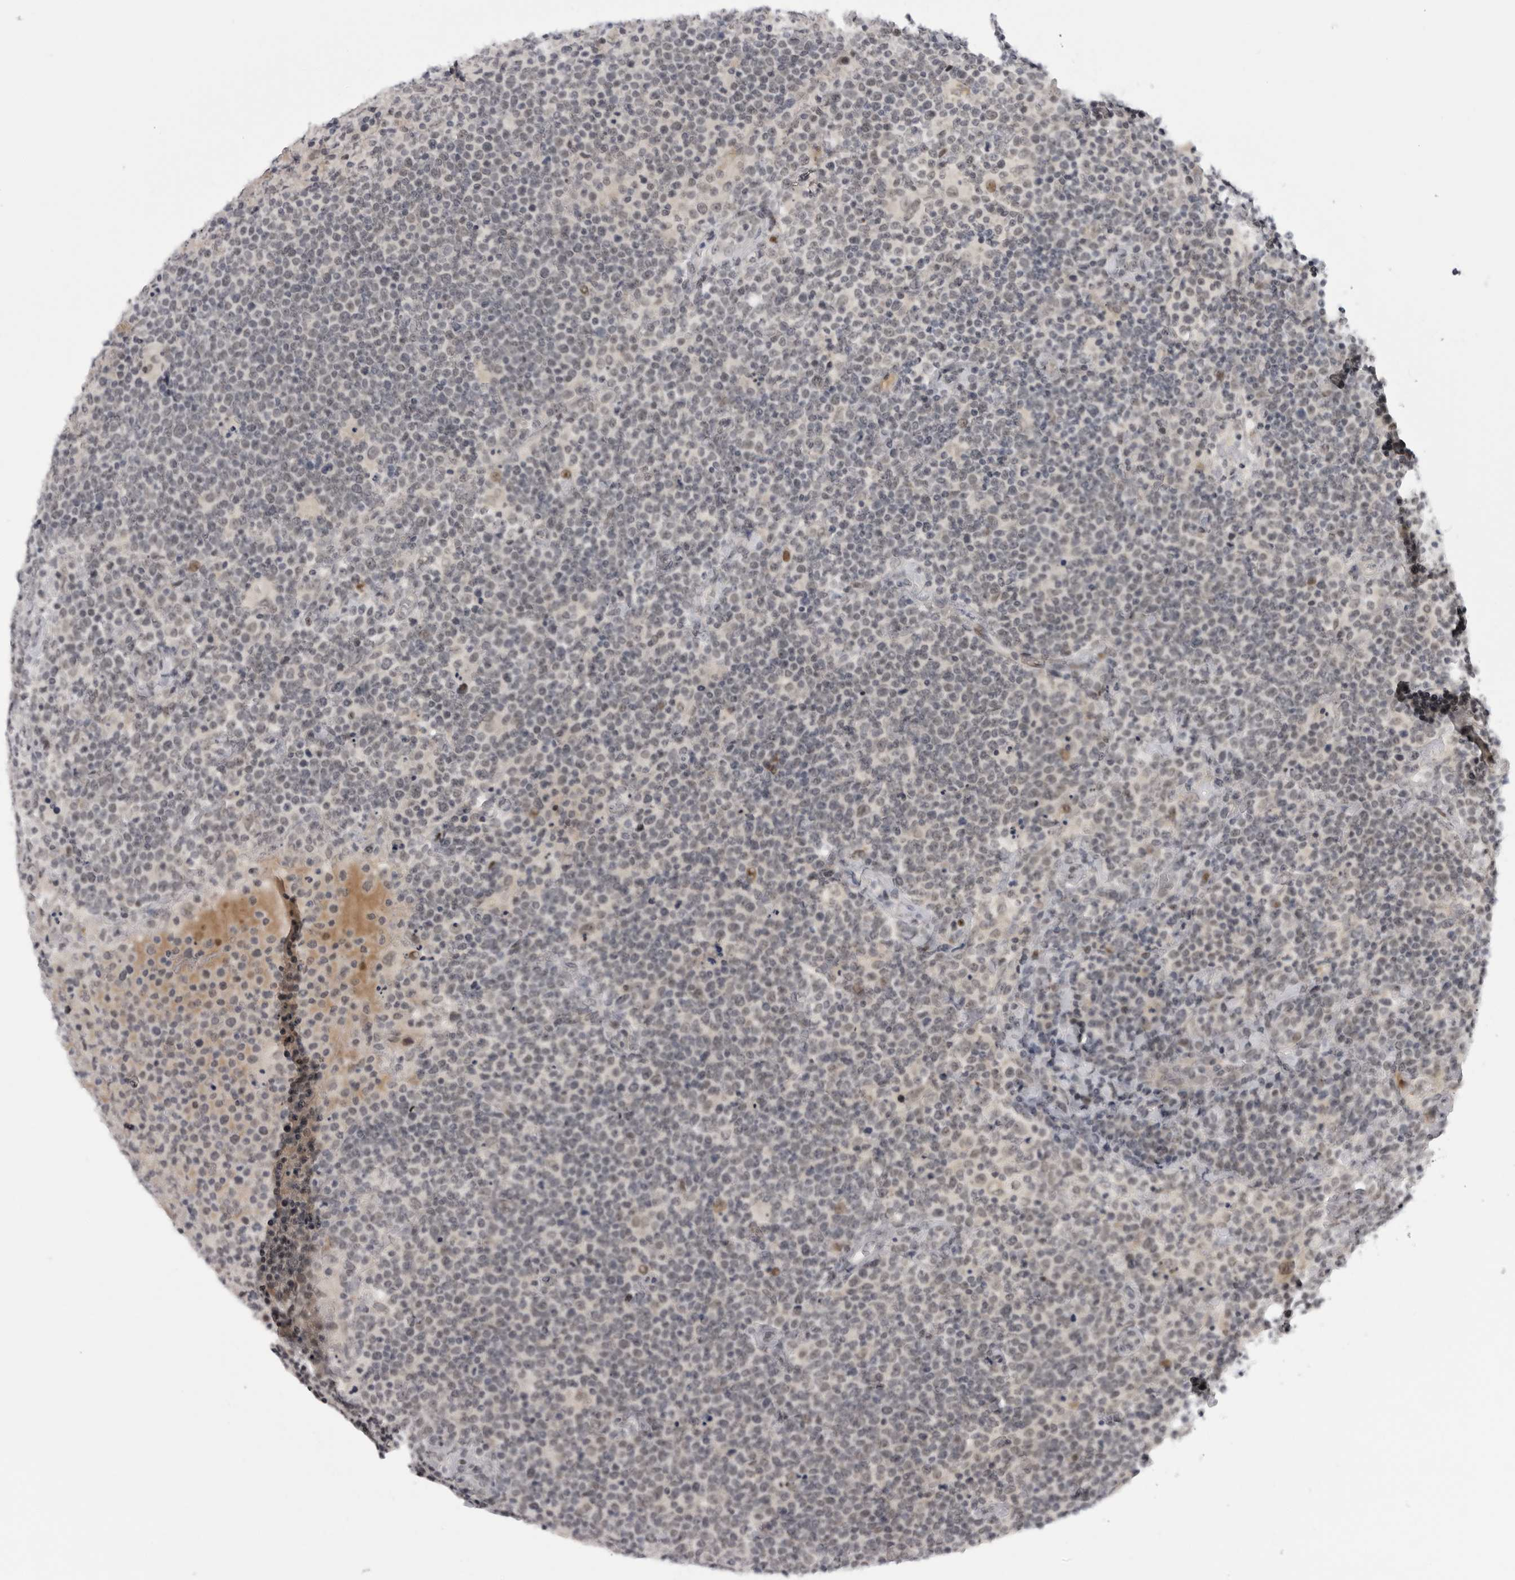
{"staining": {"intensity": "negative", "quantity": "none", "location": "none"}, "tissue": "lymphoma", "cell_type": "Tumor cells", "image_type": "cancer", "snomed": [{"axis": "morphology", "description": "Malignant lymphoma, non-Hodgkin's type, High grade"}, {"axis": "topography", "description": "Lymph node"}], "caption": "IHC of human lymphoma shows no staining in tumor cells.", "gene": "ALPK2", "patient": {"sex": "male", "age": 61}}